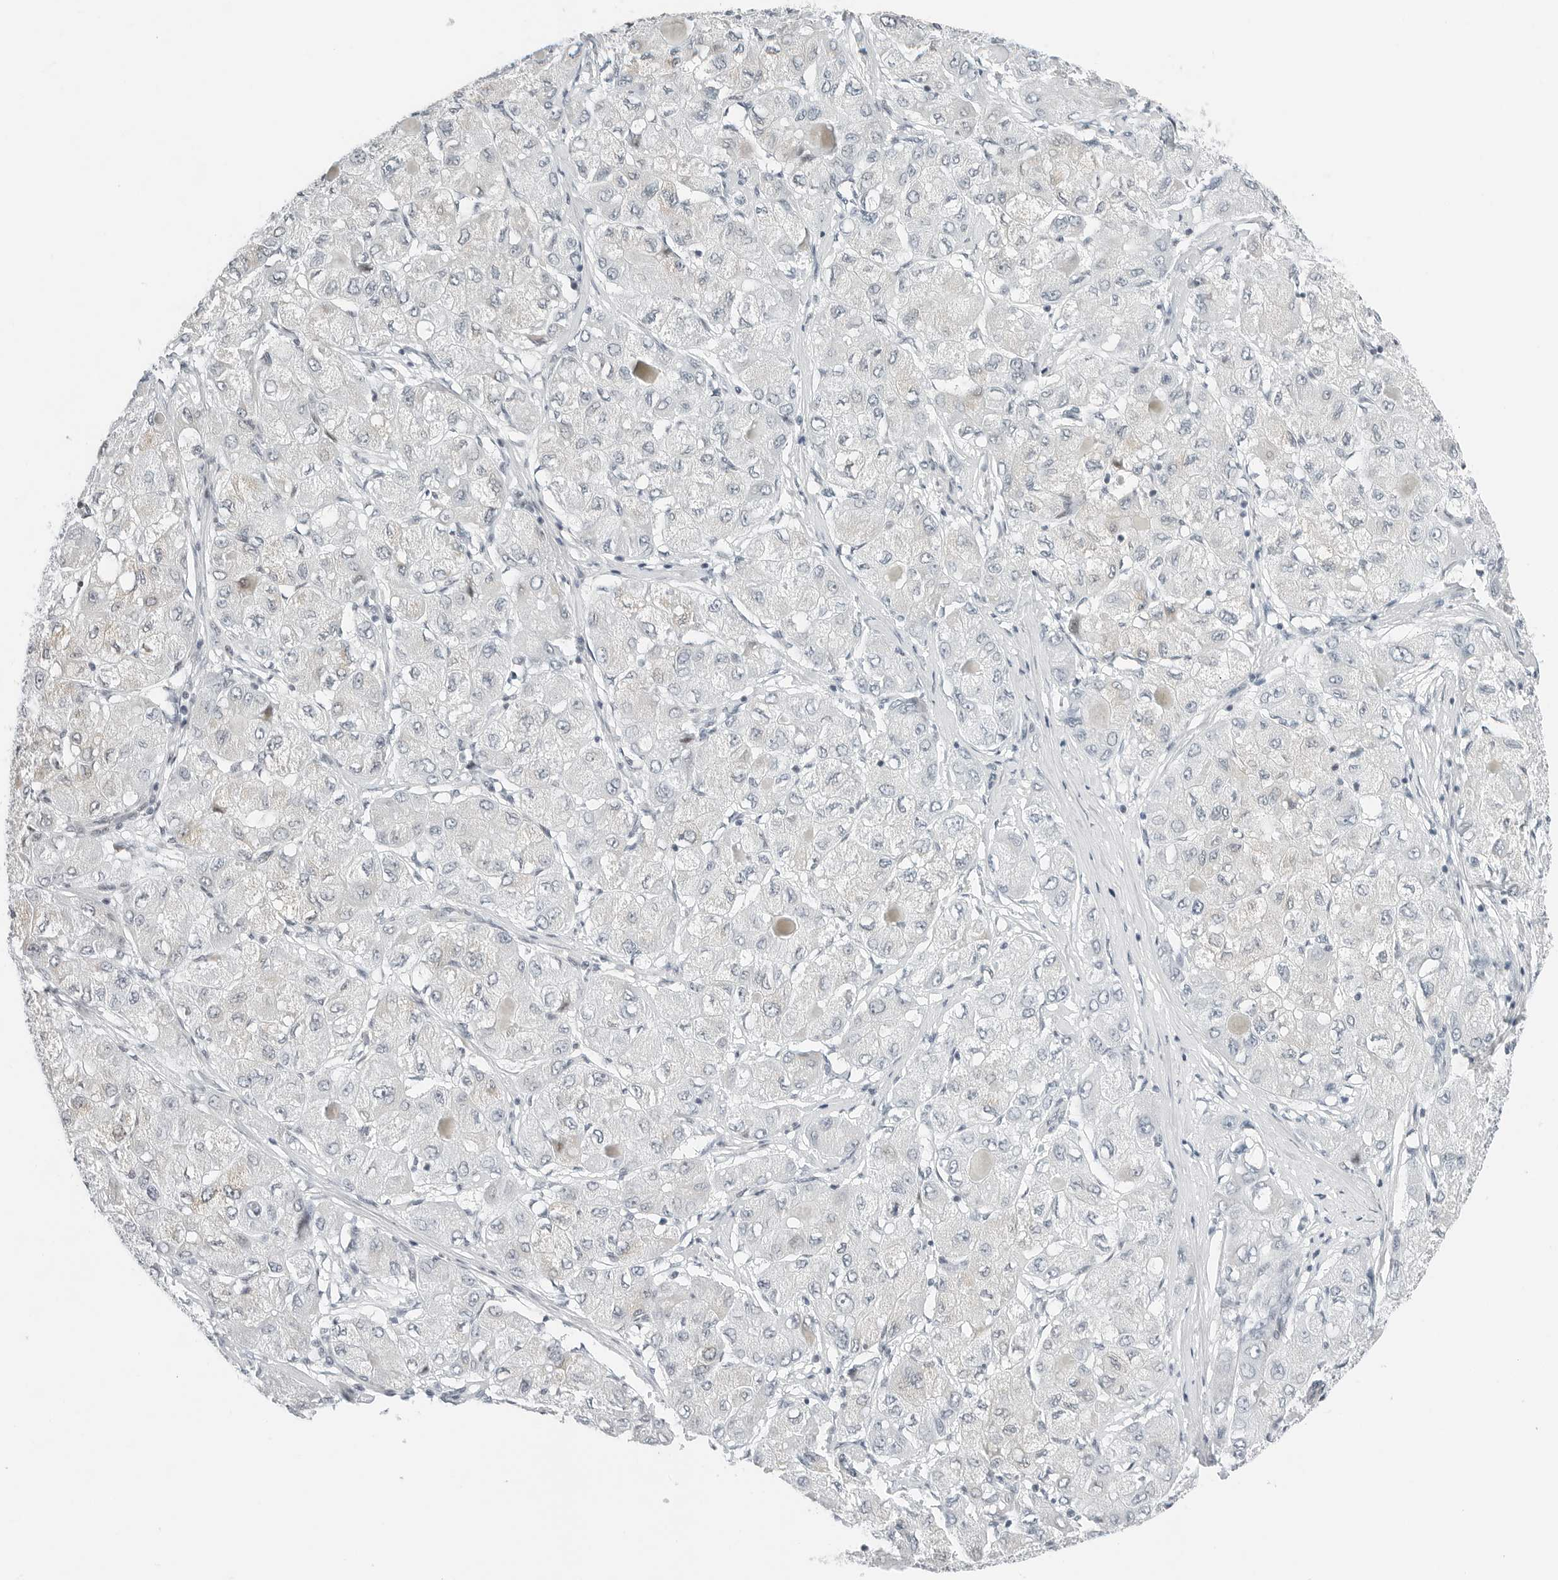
{"staining": {"intensity": "negative", "quantity": "none", "location": "none"}, "tissue": "liver cancer", "cell_type": "Tumor cells", "image_type": "cancer", "snomed": [{"axis": "morphology", "description": "Carcinoma, Hepatocellular, NOS"}, {"axis": "topography", "description": "Liver"}], "caption": "The image demonstrates no significant staining in tumor cells of liver cancer.", "gene": "NTMT2", "patient": {"sex": "male", "age": 80}}